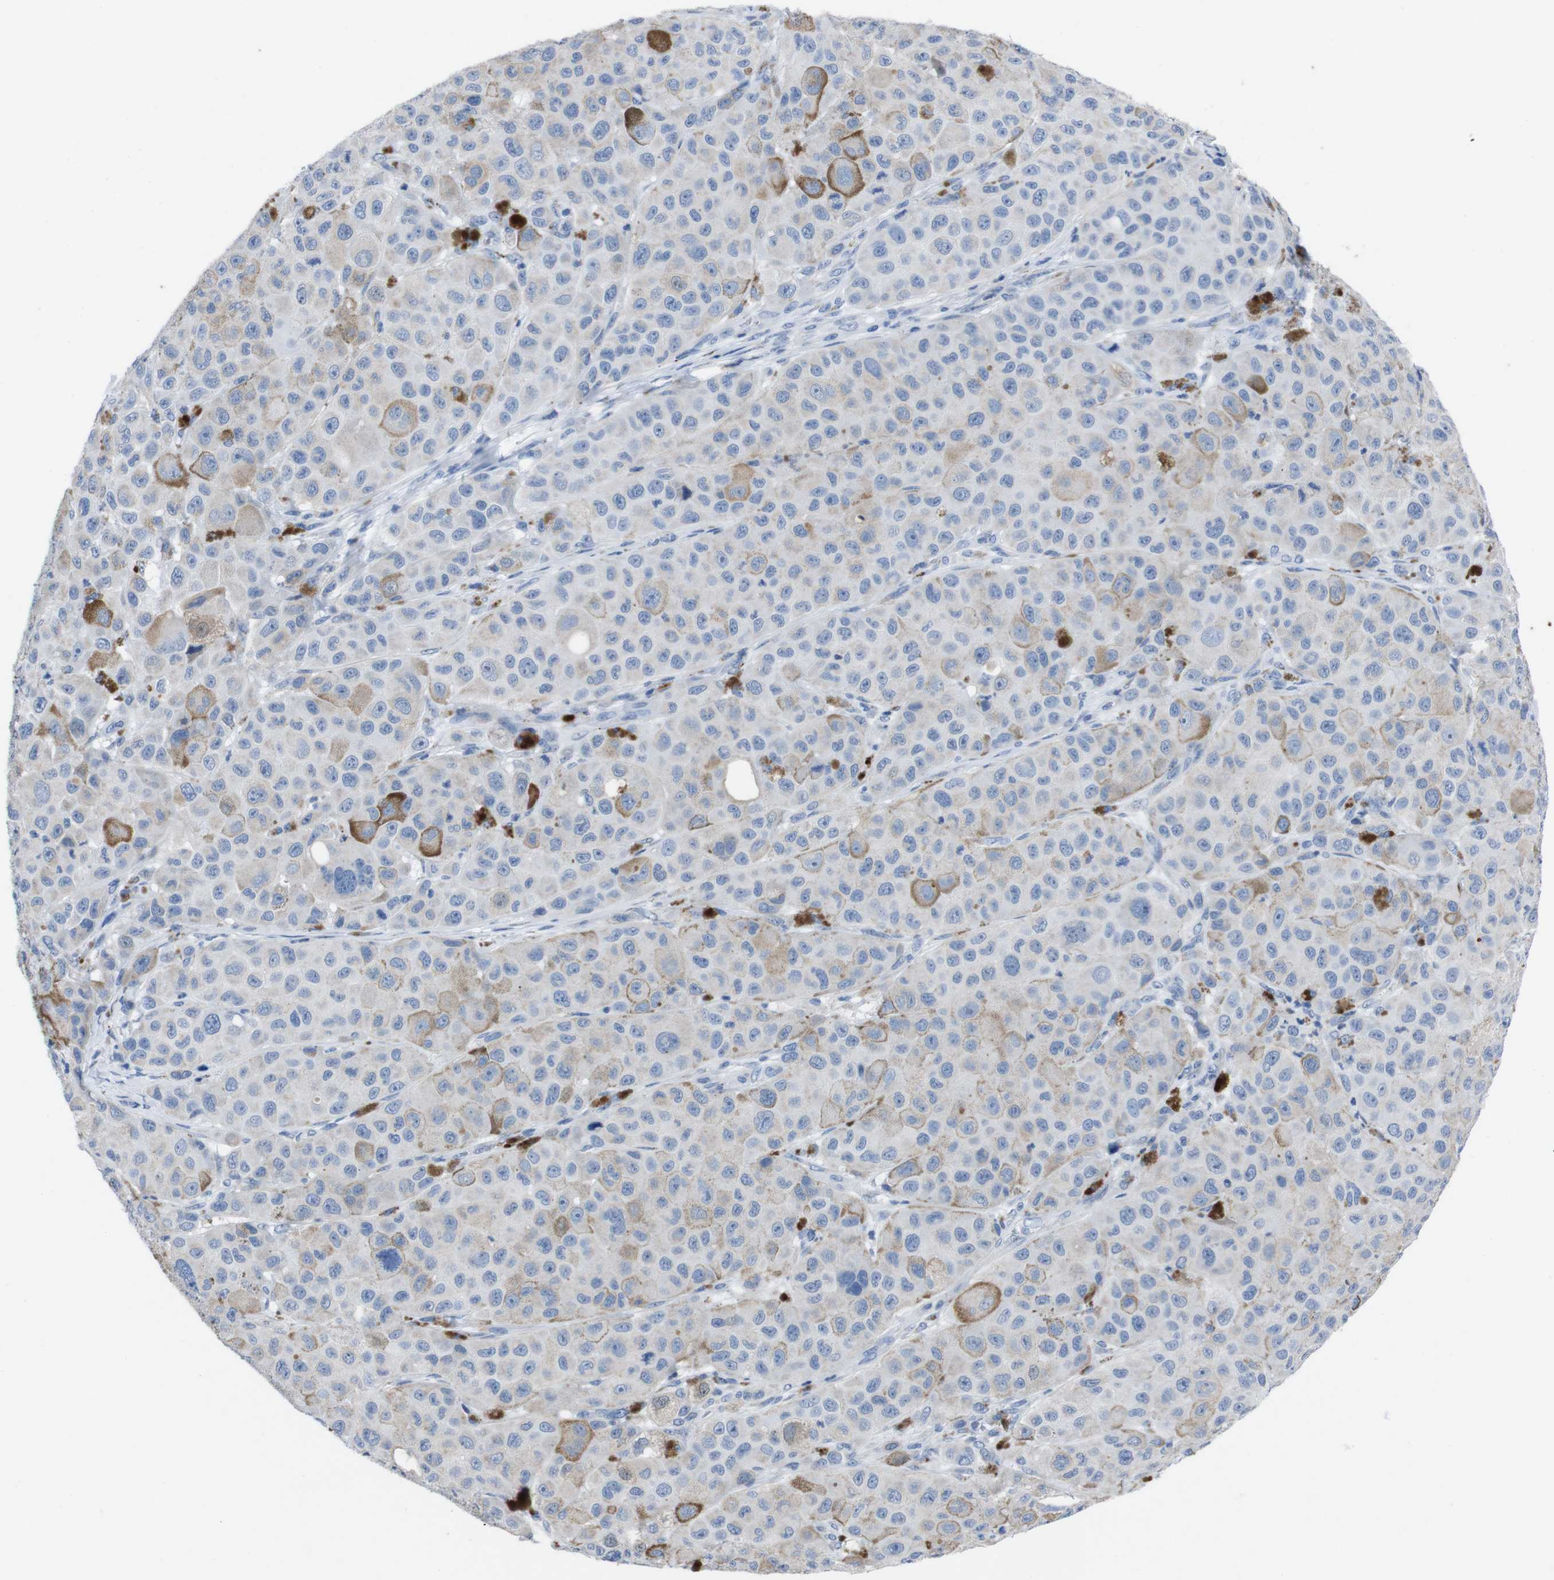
{"staining": {"intensity": "weak", "quantity": "<25%", "location": "cytoplasmic/membranous"}, "tissue": "melanoma", "cell_type": "Tumor cells", "image_type": "cancer", "snomed": [{"axis": "morphology", "description": "Malignant melanoma, NOS"}, {"axis": "topography", "description": "Skin"}], "caption": "Immunohistochemistry micrograph of neoplastic tissue: human malignant melanoma stained with DAB exhibits no significant protein staining in tumor cells.", "gene": "GJB2", "patient": {"sex": "male", "age": 96}}